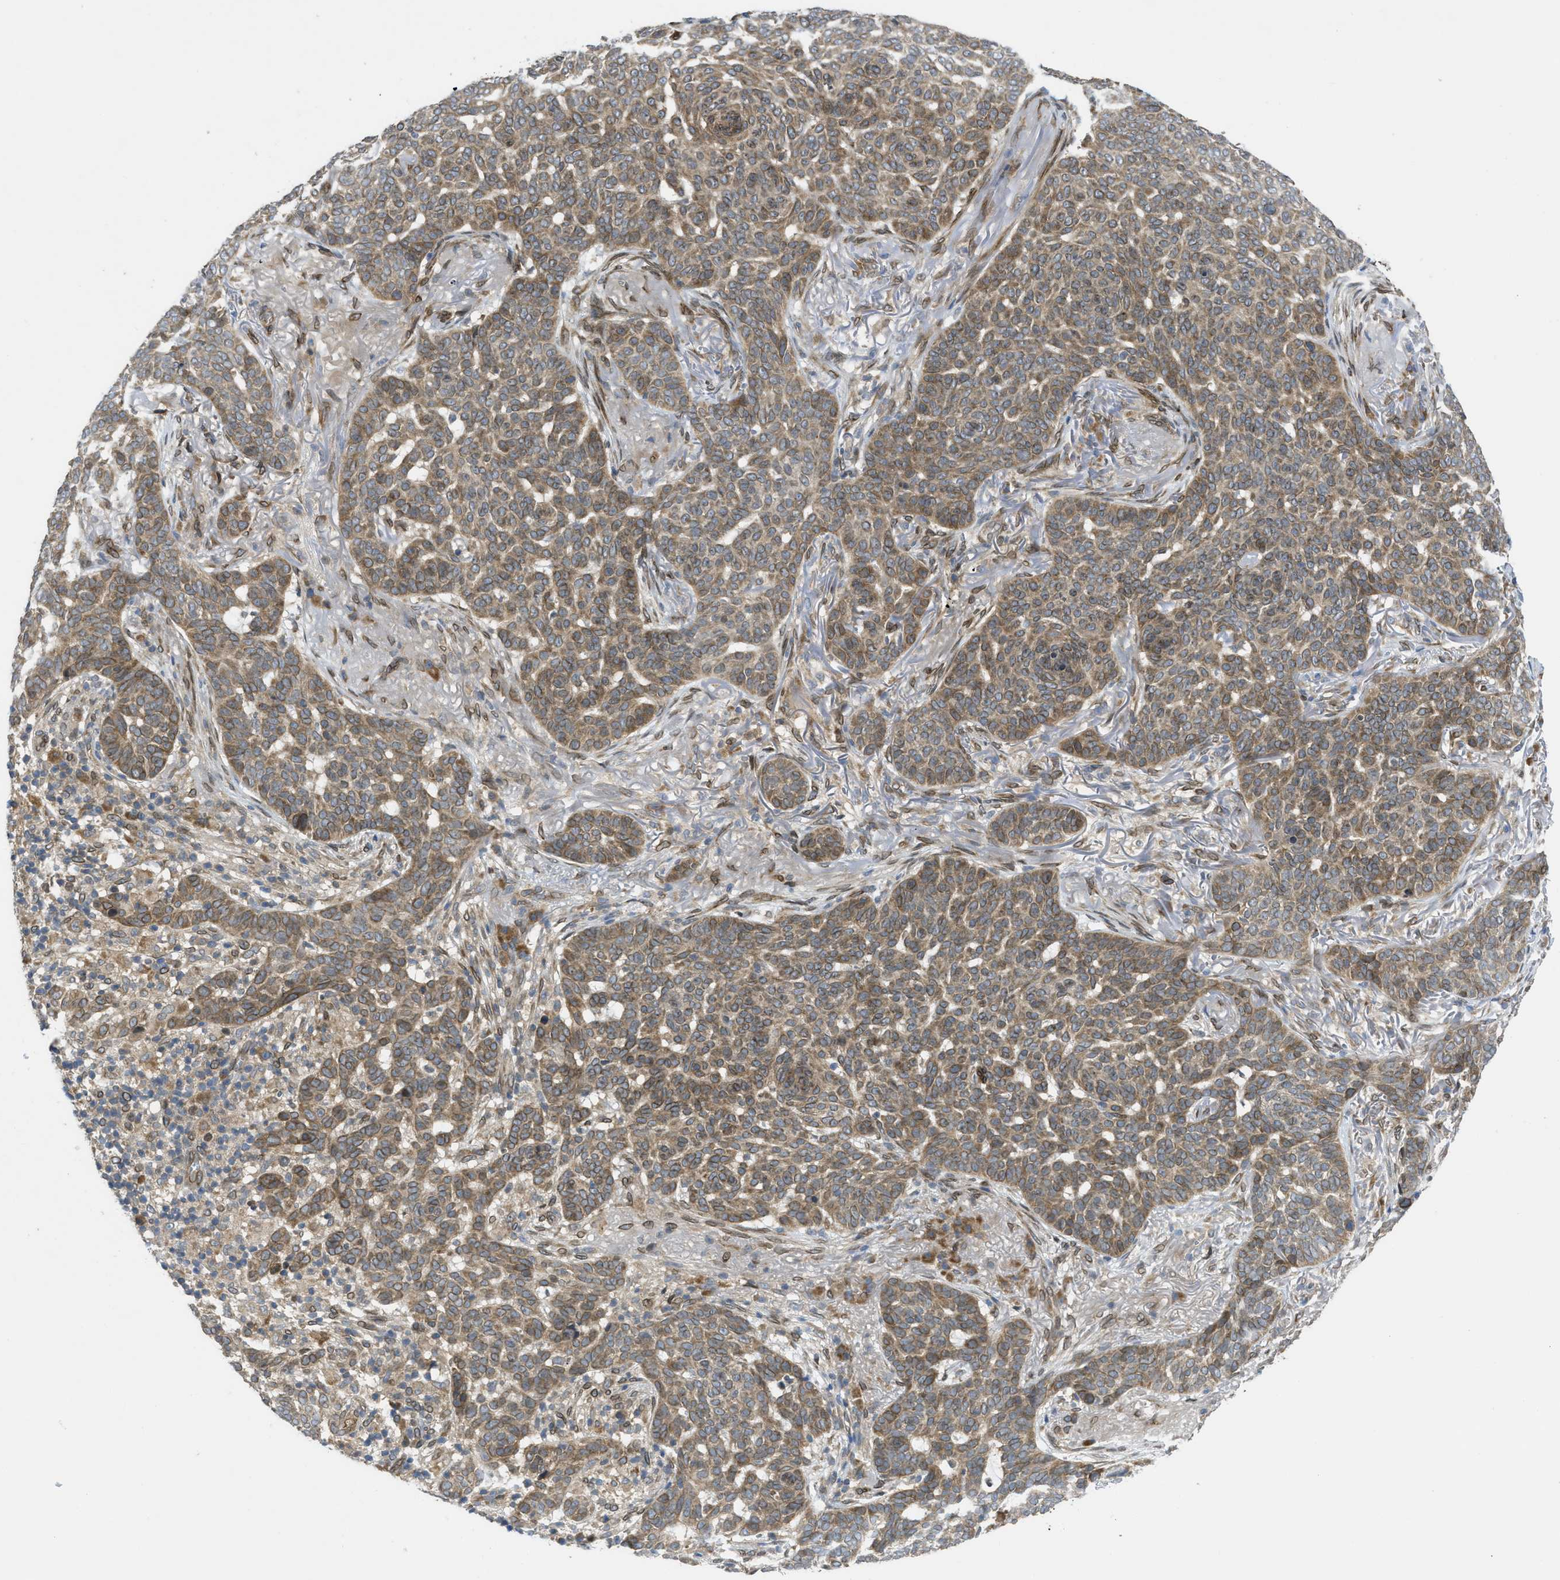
{"staining": {"intensity": "moderate", "quantity": ">75%", "location": "cytoplasmic/membranous"}, "tissue": "skin cancer", "cell_type": "Tumor cells", "image_type": "cancer", "snomed": [{"axis": "morphology", "description": "Basal cell carcinoma"}, {"axis": "topography", "description": "Skin"}], "caption": "A brown stain highlights moderate cytoplasmic/membranous positivity of a protein in human skin cancer tumor cells. Nuclei are stained in blue.", "gene": "EIF2AK3", "patient": {"sex": "male", "age": 85}}